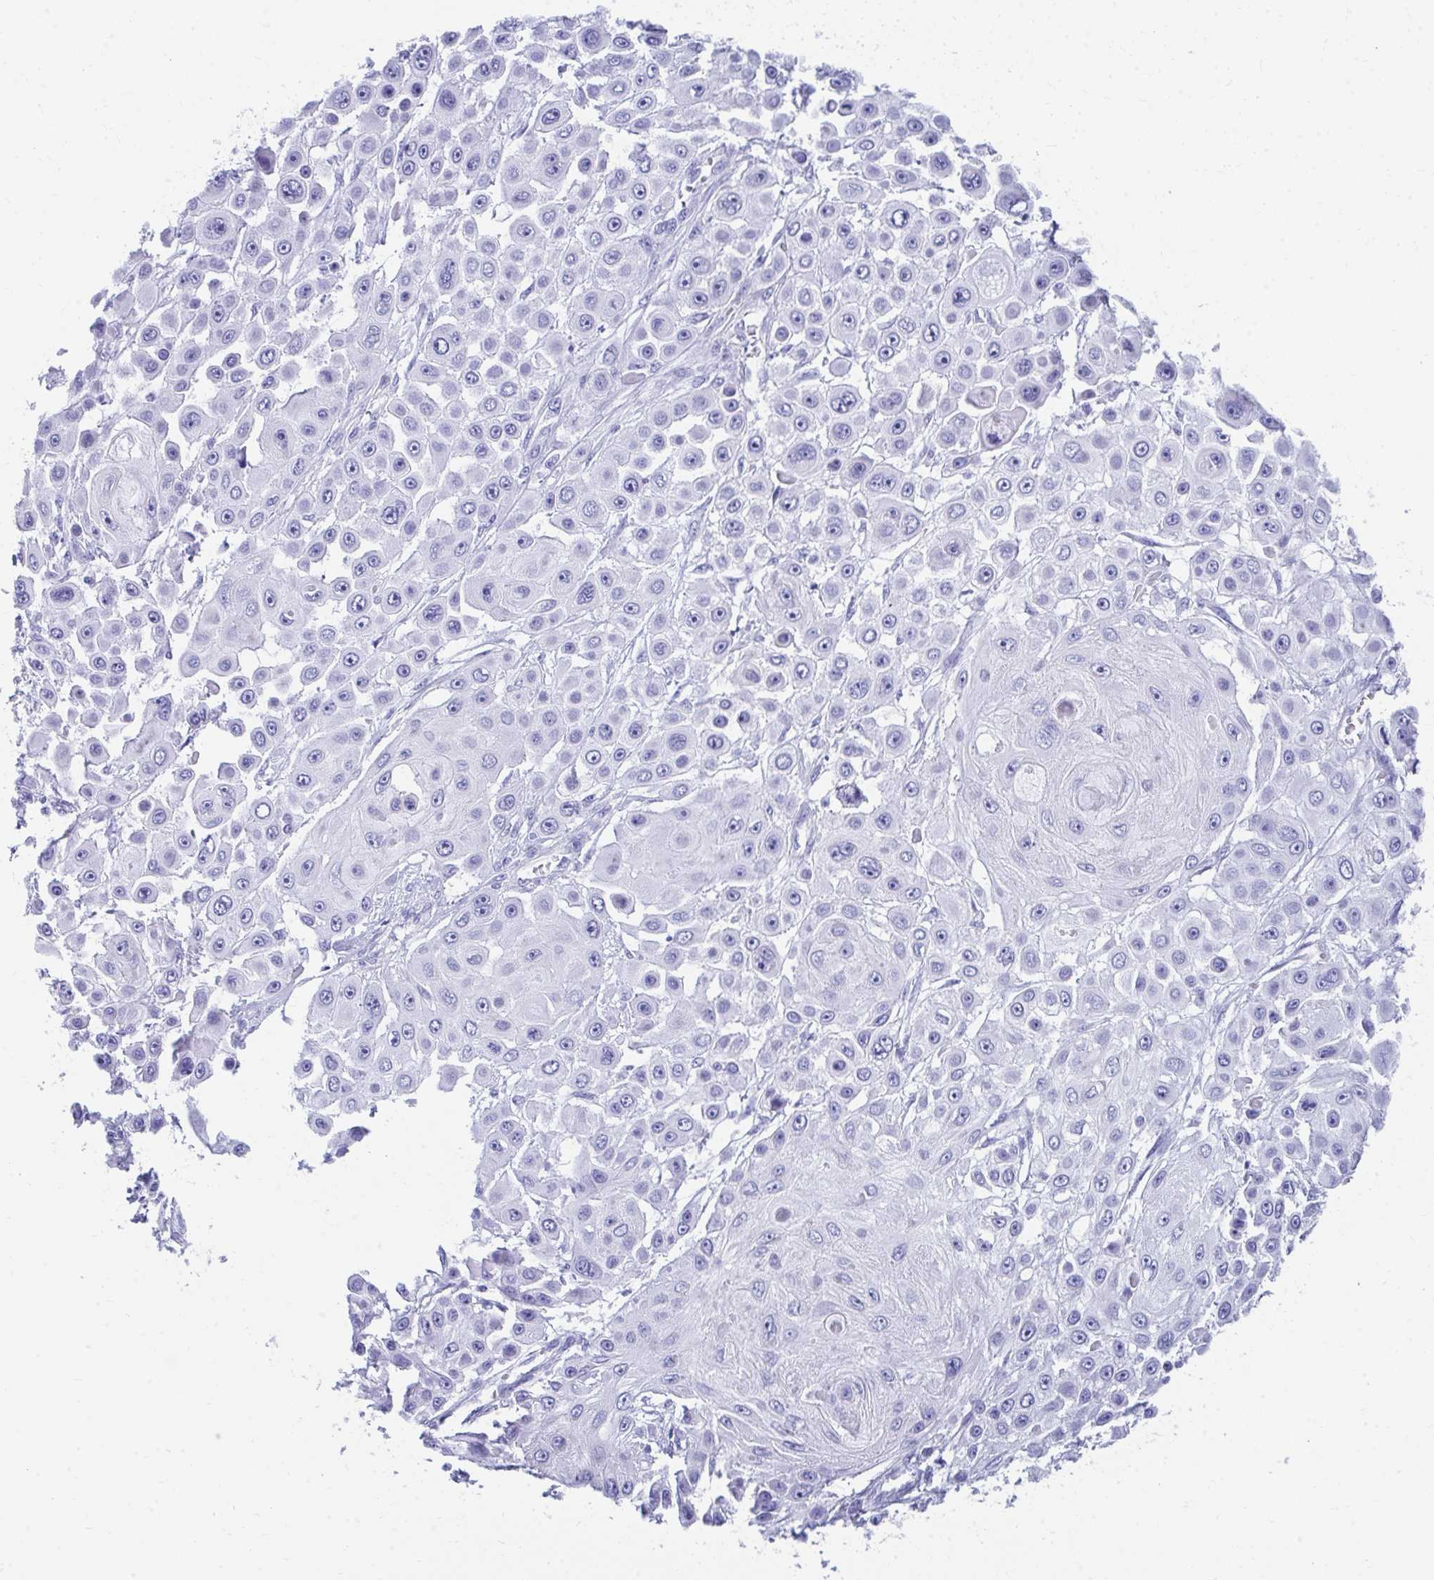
{"staining": {"intensity": "negative", "quantity": "none", "location": "none"}, "tissue": "skin cancer", "cell_type": "Tumor cells", "image_type": "cancer", "snomed": [{"axis": "morphology", "description": "Squamous cell carcinoma, NOS"}, {"axis": "topography", "description": "Skin"}], "caption": "Protein analysis of skin cancer (squamous cell carcinoma) demonstrates no significant staining in tumor cells. (Immunohistochemistry, brightfield microscopy, high magnification).", "gene": "HGD", "patient": {"sex": "male", "age": 67}}